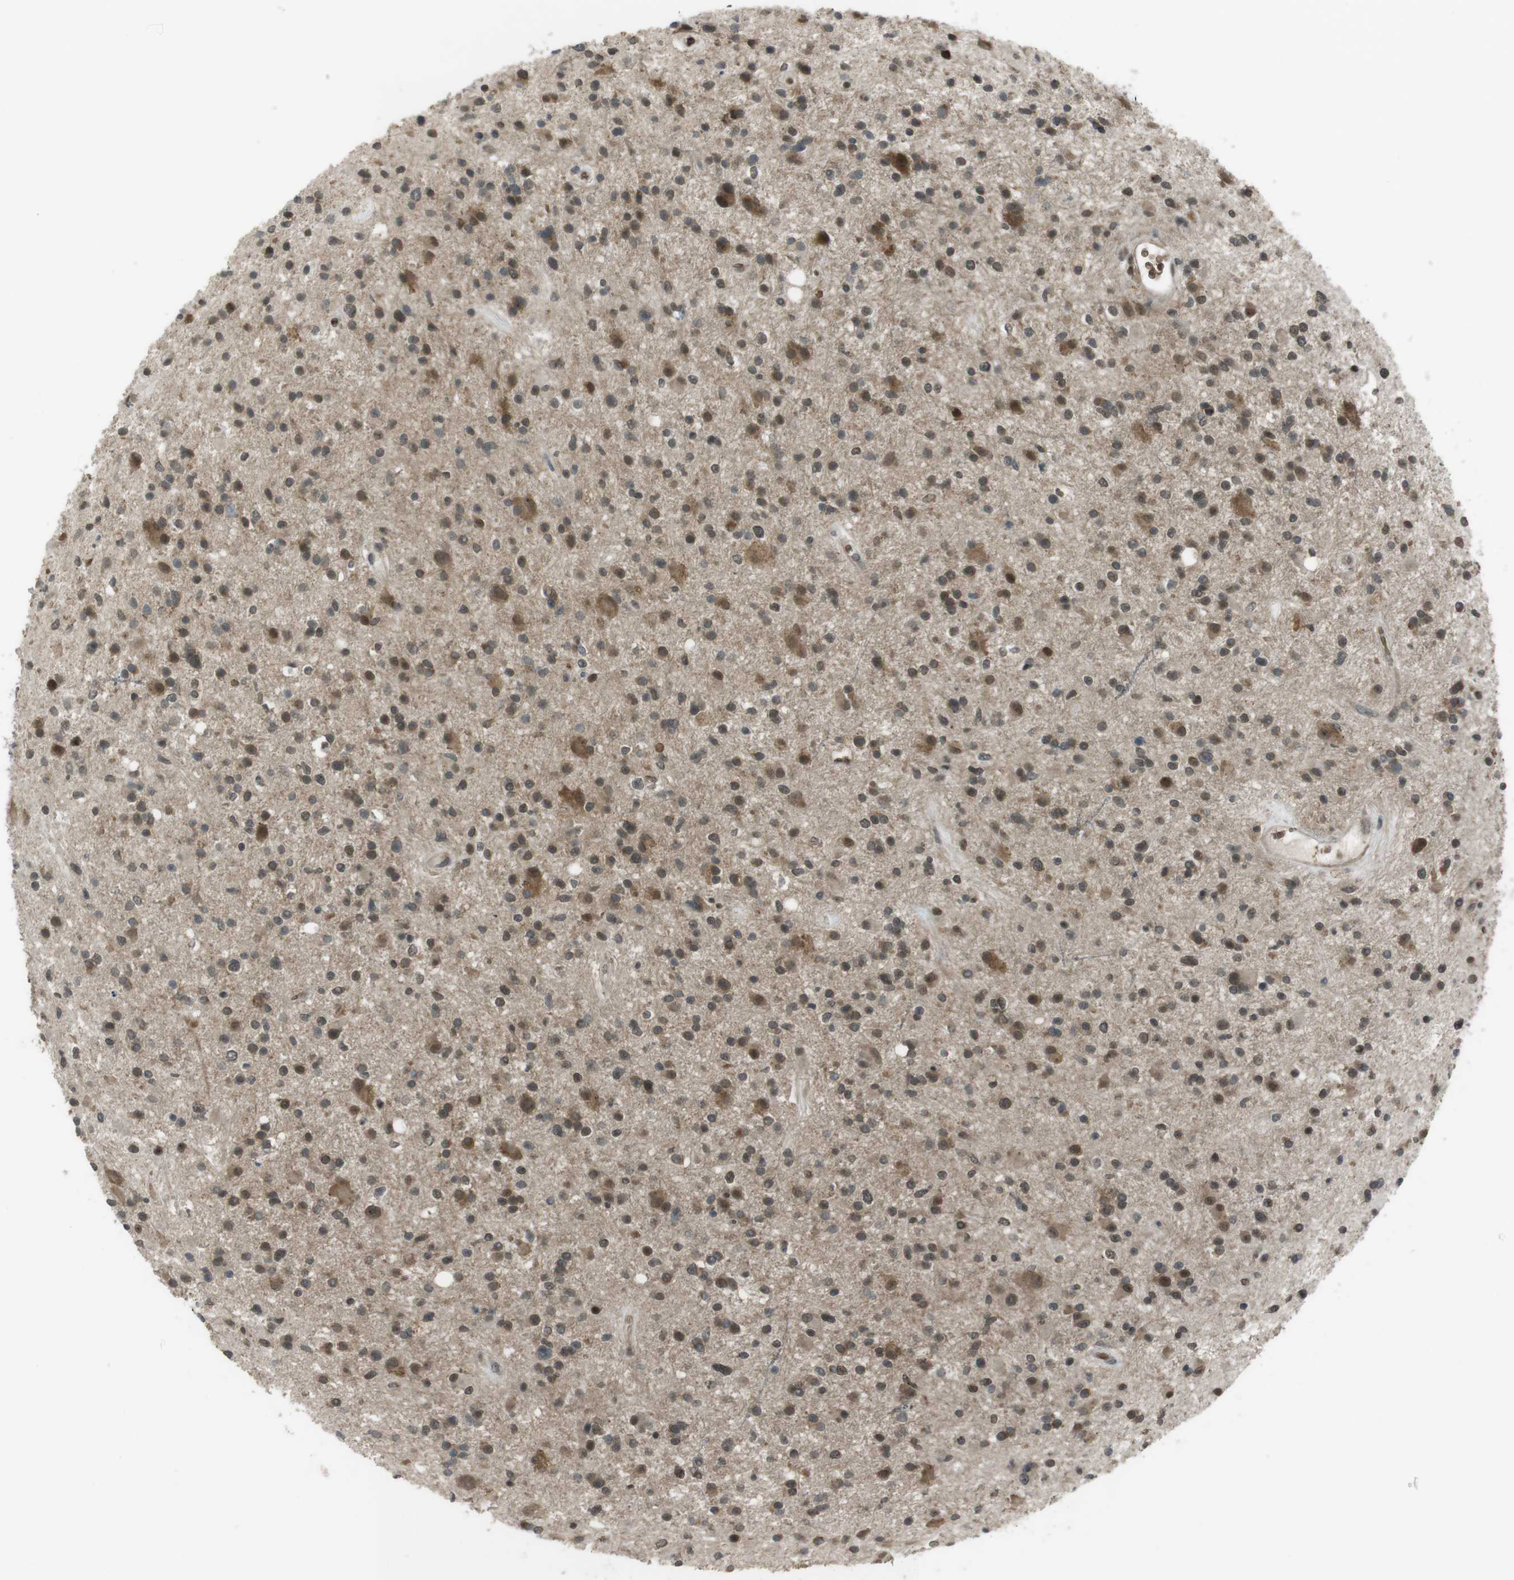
{"staining": {"intensity": "moderate", "quantity": "25%-75%", "location": "cytoplasmic/membranous,nuclear"}, "tissue": "glioma", "cell_type": "Tumor cells", "image_type": "cancer", "snomed": [{"axis": "morphology", "description": "Glioma, malignant, High grade"}, {"axis": "topography", "description": "Brain"}], "caption": "IHC photomicrograph of human glioma stained for a protein (brown), which demonstrates medium levels of moderate cytoplasmic/membranous and nuclear staining in about 25%-75% of tumor cells.", "gene": "SLITRK5", "patient": {"sex": "male", "age": 33}}